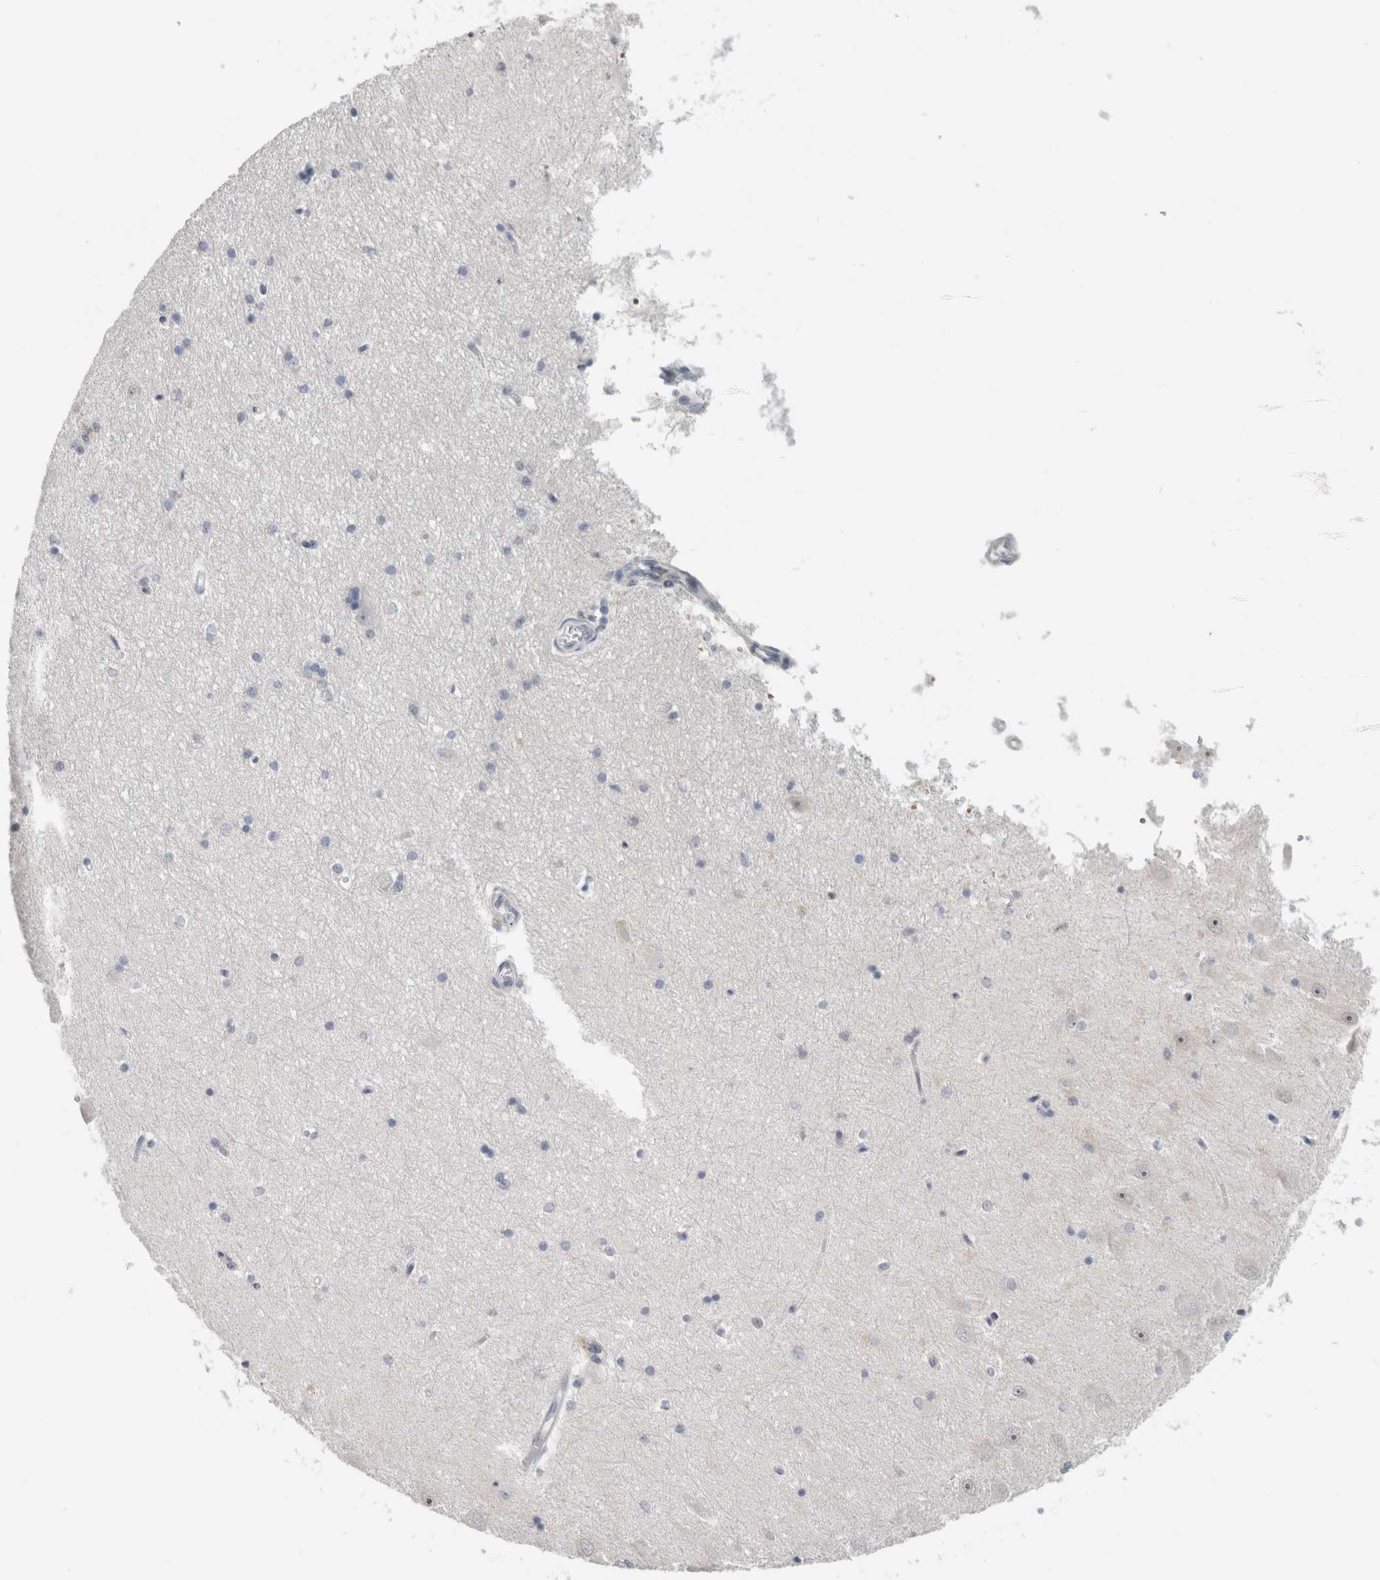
{"staining": {"intensity": "negative", "quantity": "none", "location": "none"}, "tissue": "hippocampus", "cell_type": "Glial cells", "image_type": "normal", "snomed": [{"axis": "morphology", "description": "Normal tissue, NOS"}, {"axis": "topography", "description": "Hippocampus"}], "caption": "A high-resolution micrograph shows IHC staining of unremarkable hippocampus, which shows no significant expression in glial cells. (DAB (3,3'-diaminobenzidine) immunohistochemistry visualized using brightfield microscopy, high magnification).", "gene": "FMR1NB", "patient": {"sex": "male", "age": 45}}